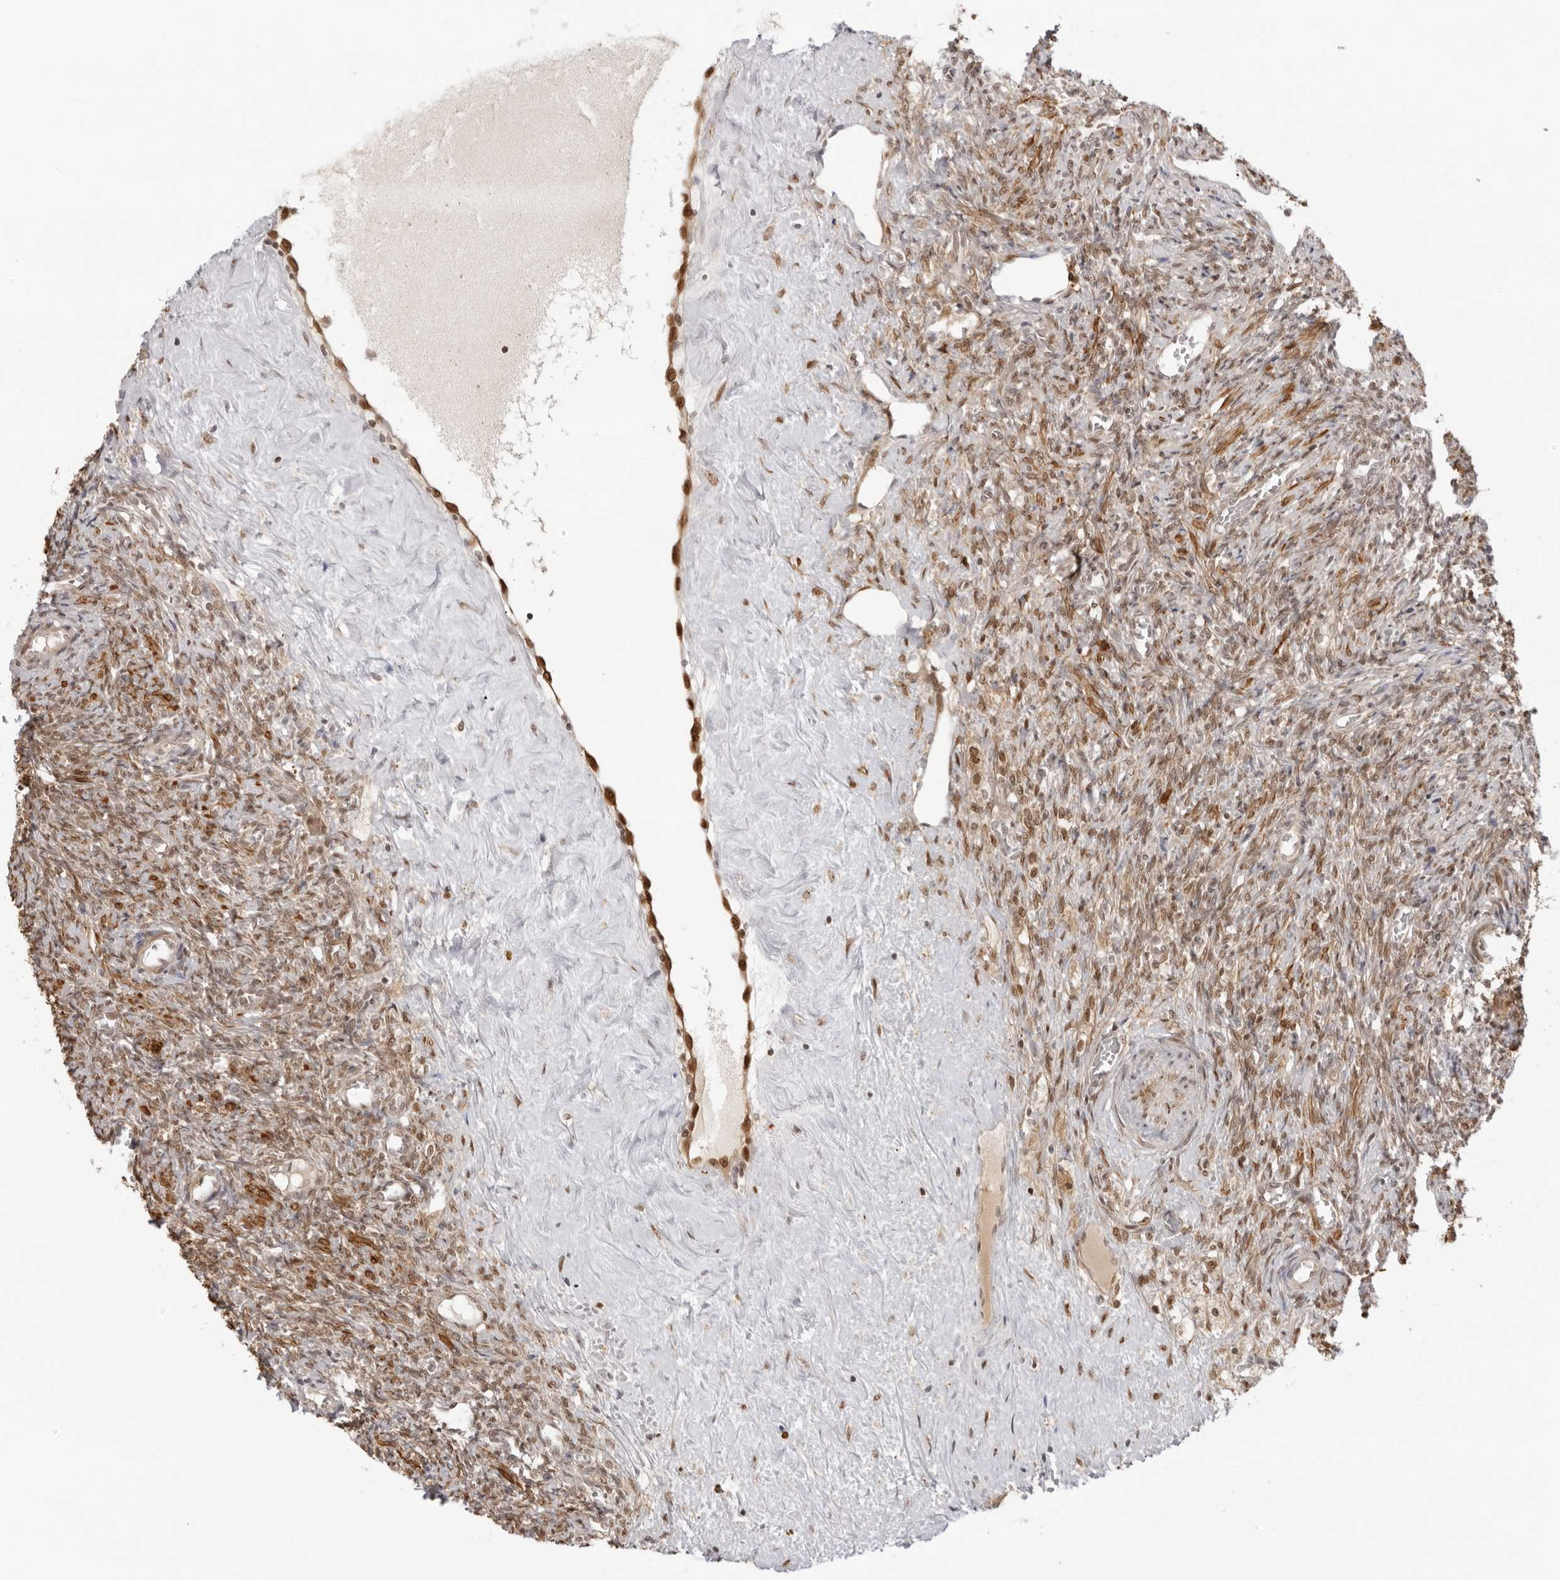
{"staining": {"intensity": "moderate", "quantity": ">75%", "location": "nuclear"}, "tissue": "ovary", "cell_type": "Ovarian stroma cells", "image_type": "normal", "snomed": [{"axis": "morphology", "description": "Normal tissue, NOS"}, {"axis": "topography", "description": "Ovary"}], "caption": "Protein staining by immunohistochemistry (IHC) demonstrates moderate nuclear expression in about >75% of ovarian stroma cells in benign ovary.", "gene": "RNF146", "patient": {"sex": "female", "age": 41}}